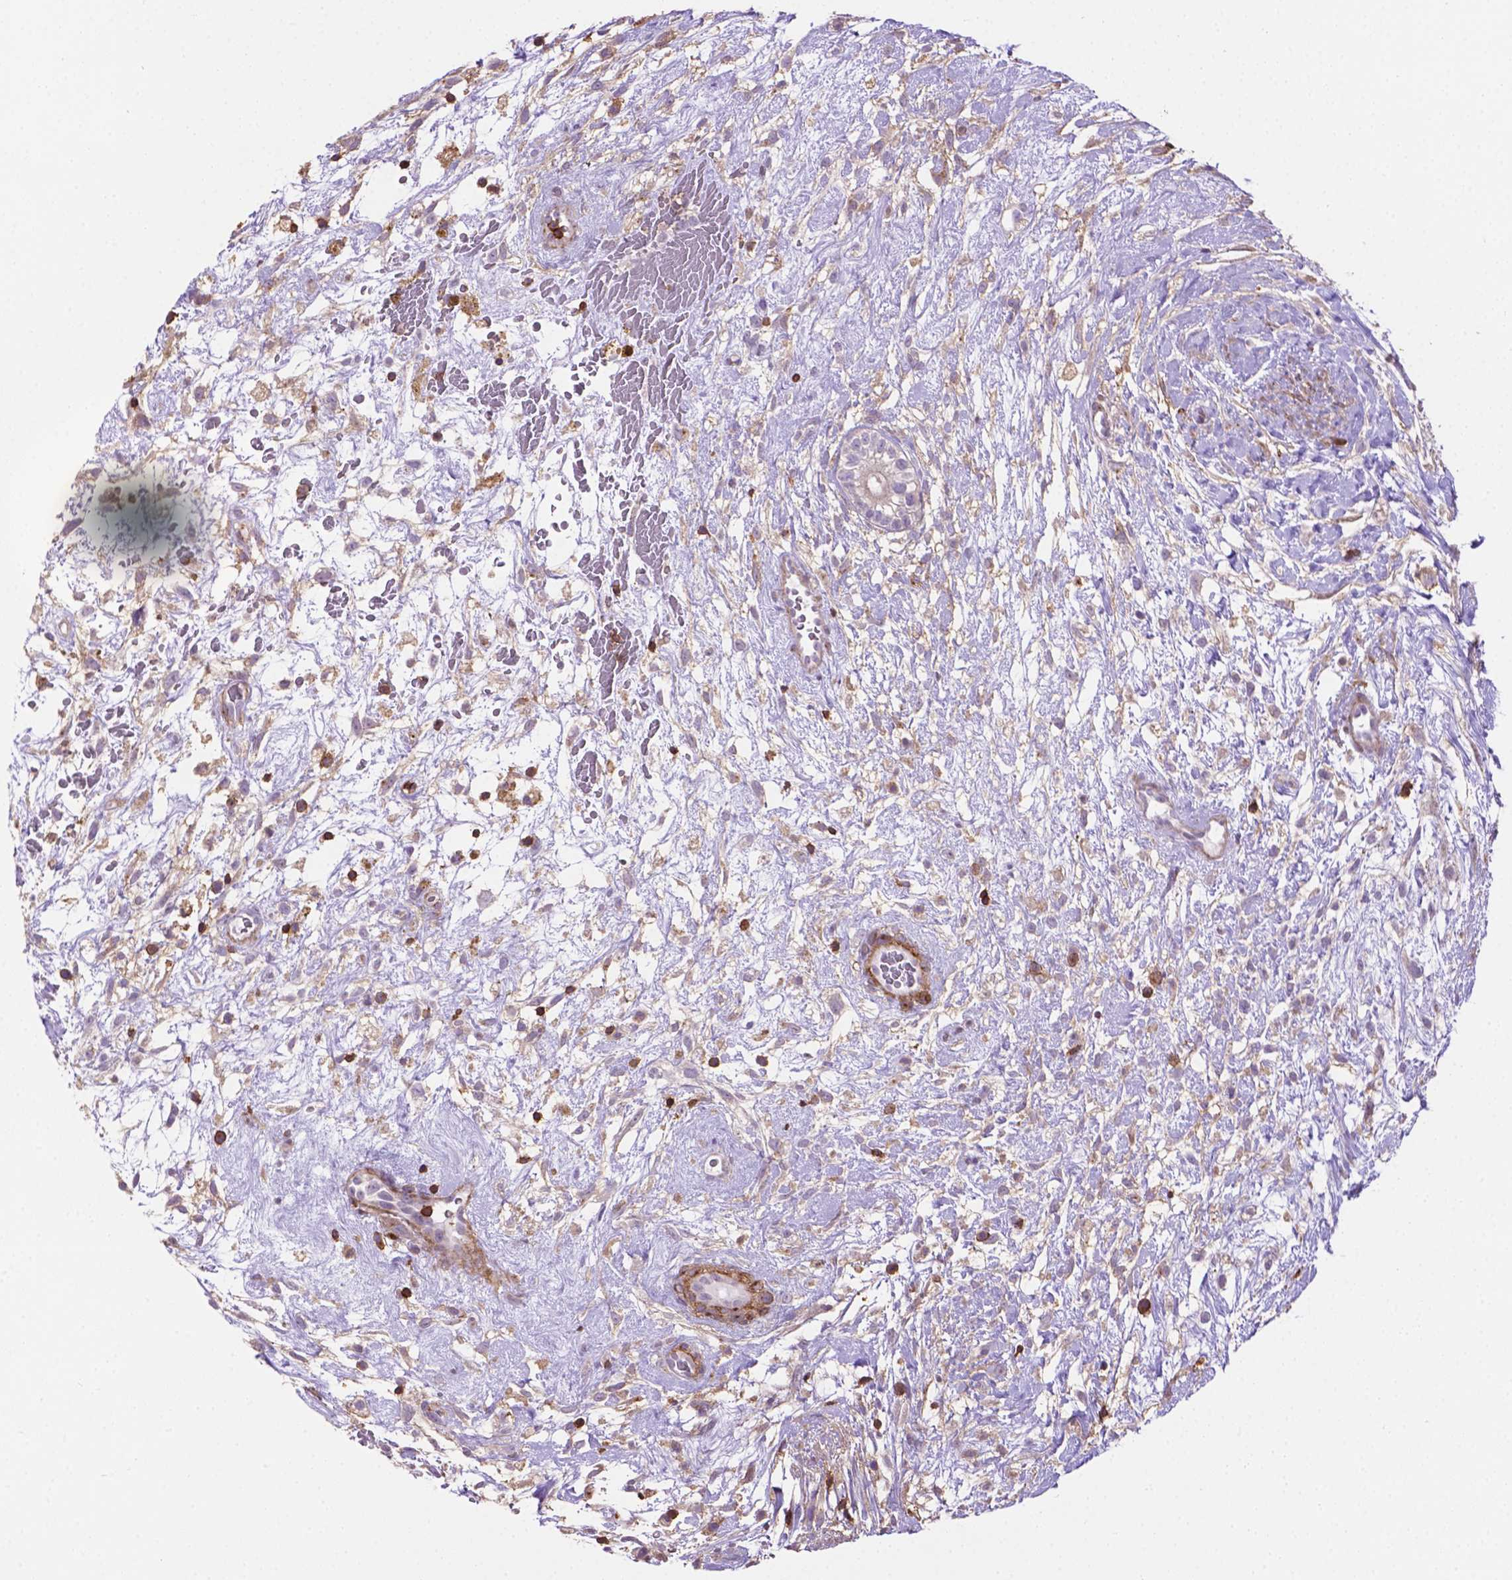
{"staining": {"intensity": "negative", "quantity": "none", "location": "none"}, "tissue": "testis cancer", "cell_type": "Tumor cells", "image_type": "cancer", "snomed": [{"axis": "morphology", "description": "Normal tissue, NOS"}, {"axis": "morphology", "description": "Carcinoma, Embryonal, NOS"}, {"axis": "topography", "description": "Testis"}], "caption": "Immunohistochemical staining of human testis cancer (embryonal carcinoma) reveals no significant positivity in tumor cells. (Stains: DAB immunohistochemistry (IHC) with hematoxylin counter stain, Microscopy: brightfield microscopy at high magnification).", "gene": "ACAD10", "patient": {"sex": "male", "age": 32}}